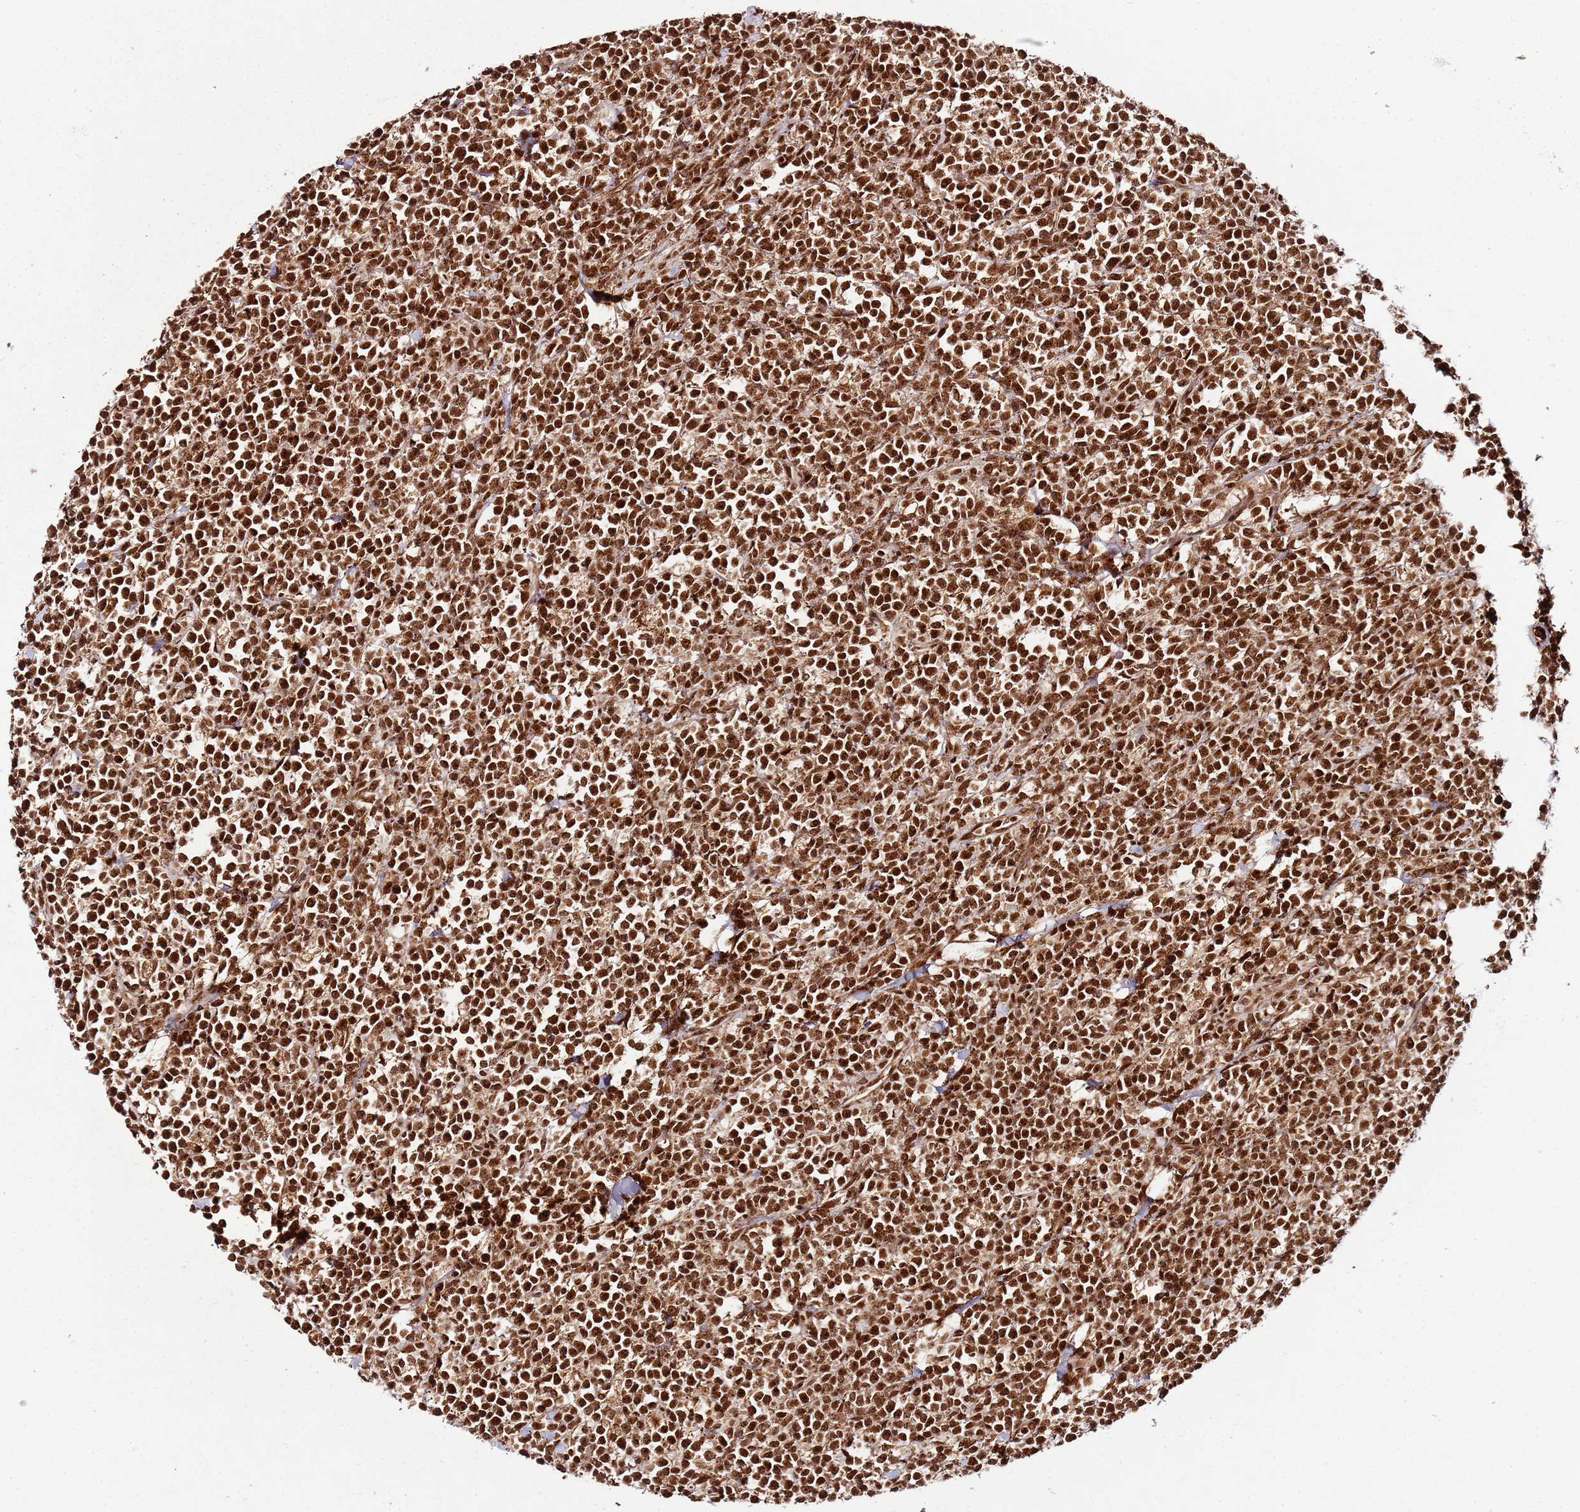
{"staining": {"intensity": "strong", "quantity": ">75%", "location": "nuclear"}, "tissue": "lymphoma", "cell_type": "Tumor cells", "image_type": "cancer", "snomed": [{"axis": "morphology", "description": "Malignant lymphoma, non-Hodgkin's type, High grade"}, {"axis": "topography", "description": "Small intestine"}], "caption": "High-grade malignant lymphoma, non-Hodgkin's type was stained to show a protein in brown. There is high levels of strong nuclear staining in approximately >75% of tumor cells. (DAB IHC with brightfield microscopy, high magnification).", "gene": "XRN2", "patient": {"sex": "male", "age": 8}}